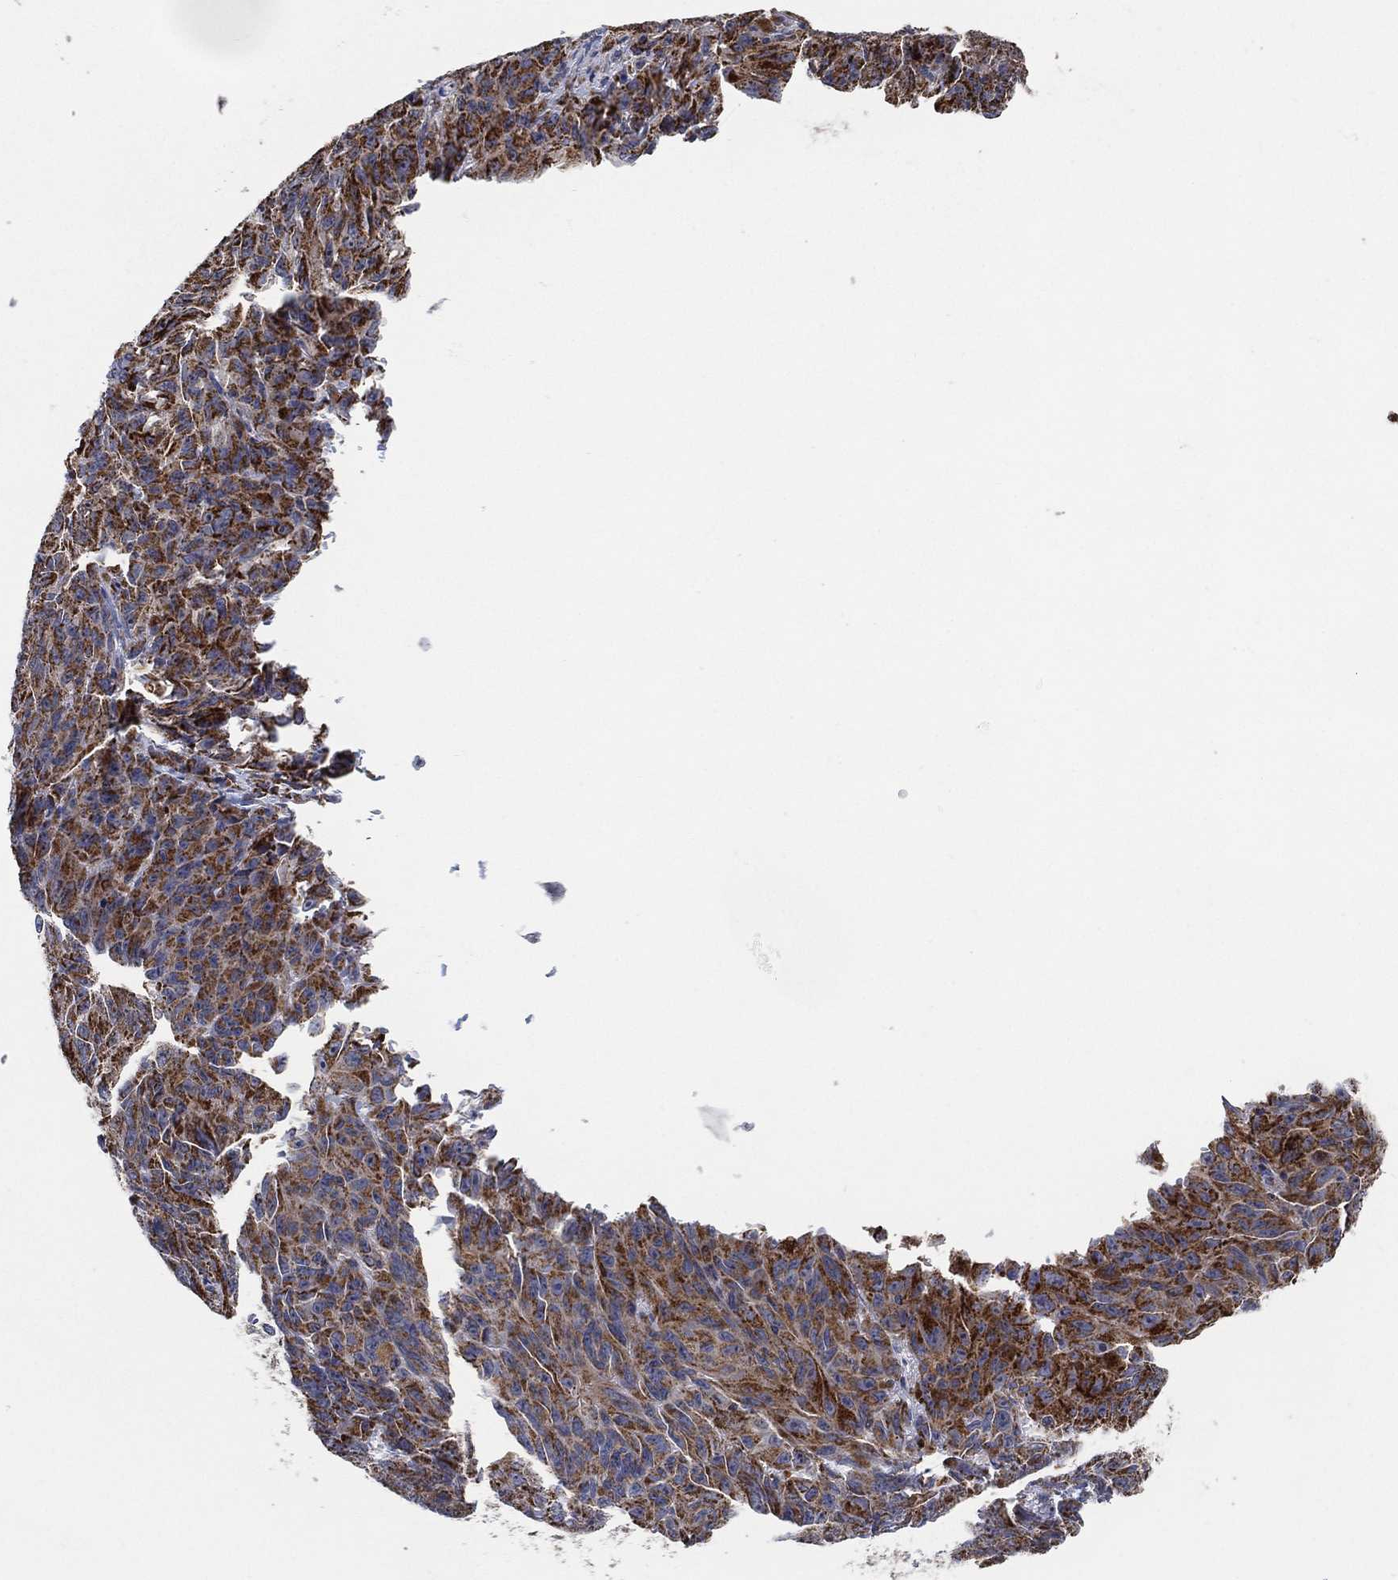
{"staining": {"intensity": "strong", "quantity": "25%-75%", "location": "cytoplasmic/membranous"}, "tissue": "melanoma", "cell_type": "Tumor cells", "image_type": "cancer", "snomed": [{"axis": "morphology", "description": "Malignant melanoma, NOS"}, {"axis": "topography", "description": "Vulva, labia, clitoris and Bartholin´s gland, NO"}], "caption": "Protein analysis of malignant melanoma tissue demonstrates strong cytoplasmic/membranous expression in approximately 25%-75% of tumor cells.", "gene": "GCAT", "patient": {"sex": "female", "age": 75}}